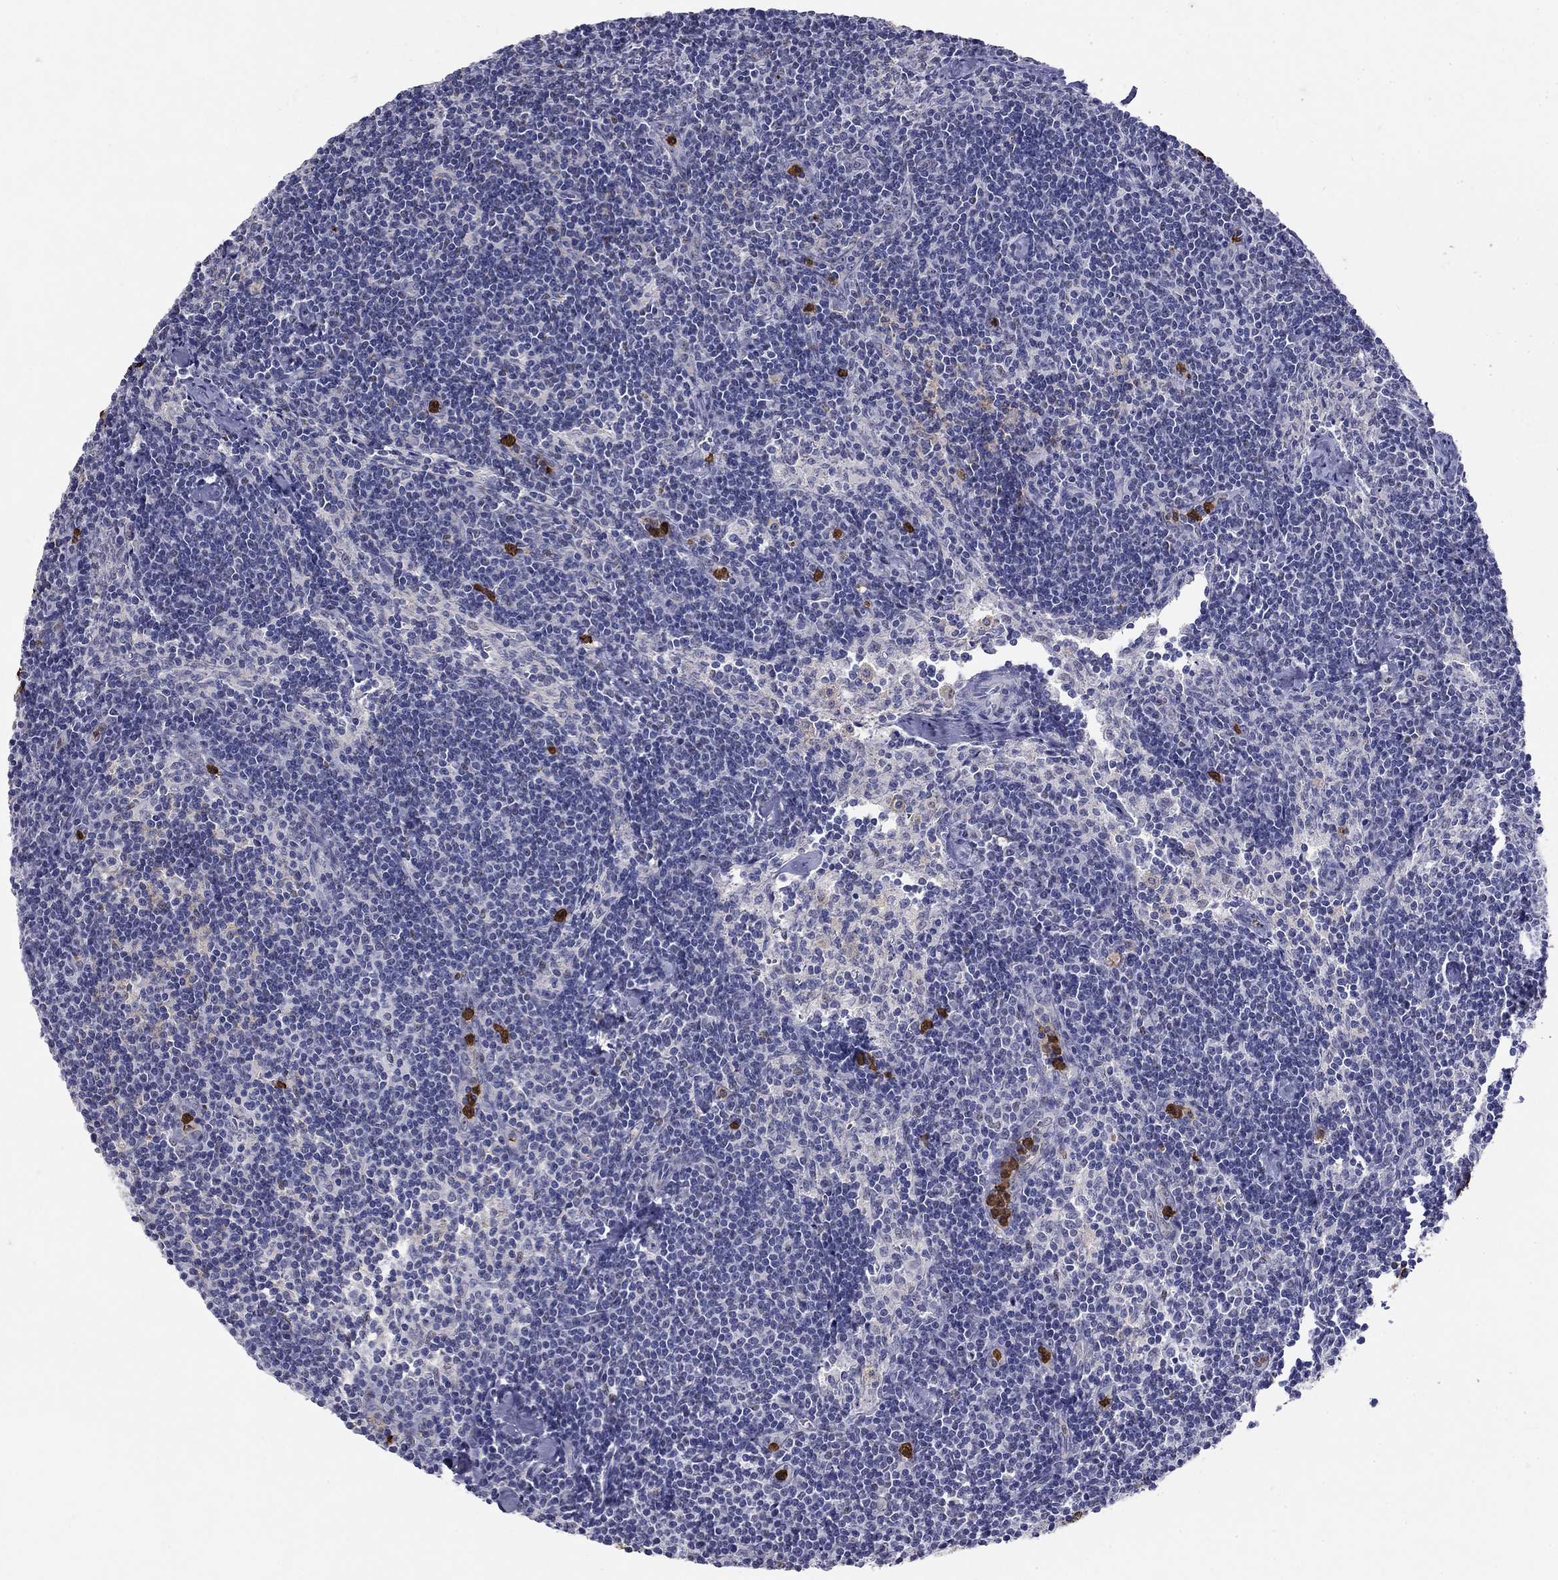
{"staining": {"intensity": "negative", "quantity": "none", "location": "none"}, "tissue": "lymph node", "cell_type": "Germinal center cells", "image_type": "normal", "snomed": [{"axis": "morphology", "description": "Normal tissue, NOS"}, {"axis": "topography", "description": "Lymph node"}], "caption": "A photomicrograph of lymph node stained for a protein reveals no brown staining in germinal center cells.", "gene": "IGSF8", "patient": {"sex": "female", "age": 51}}